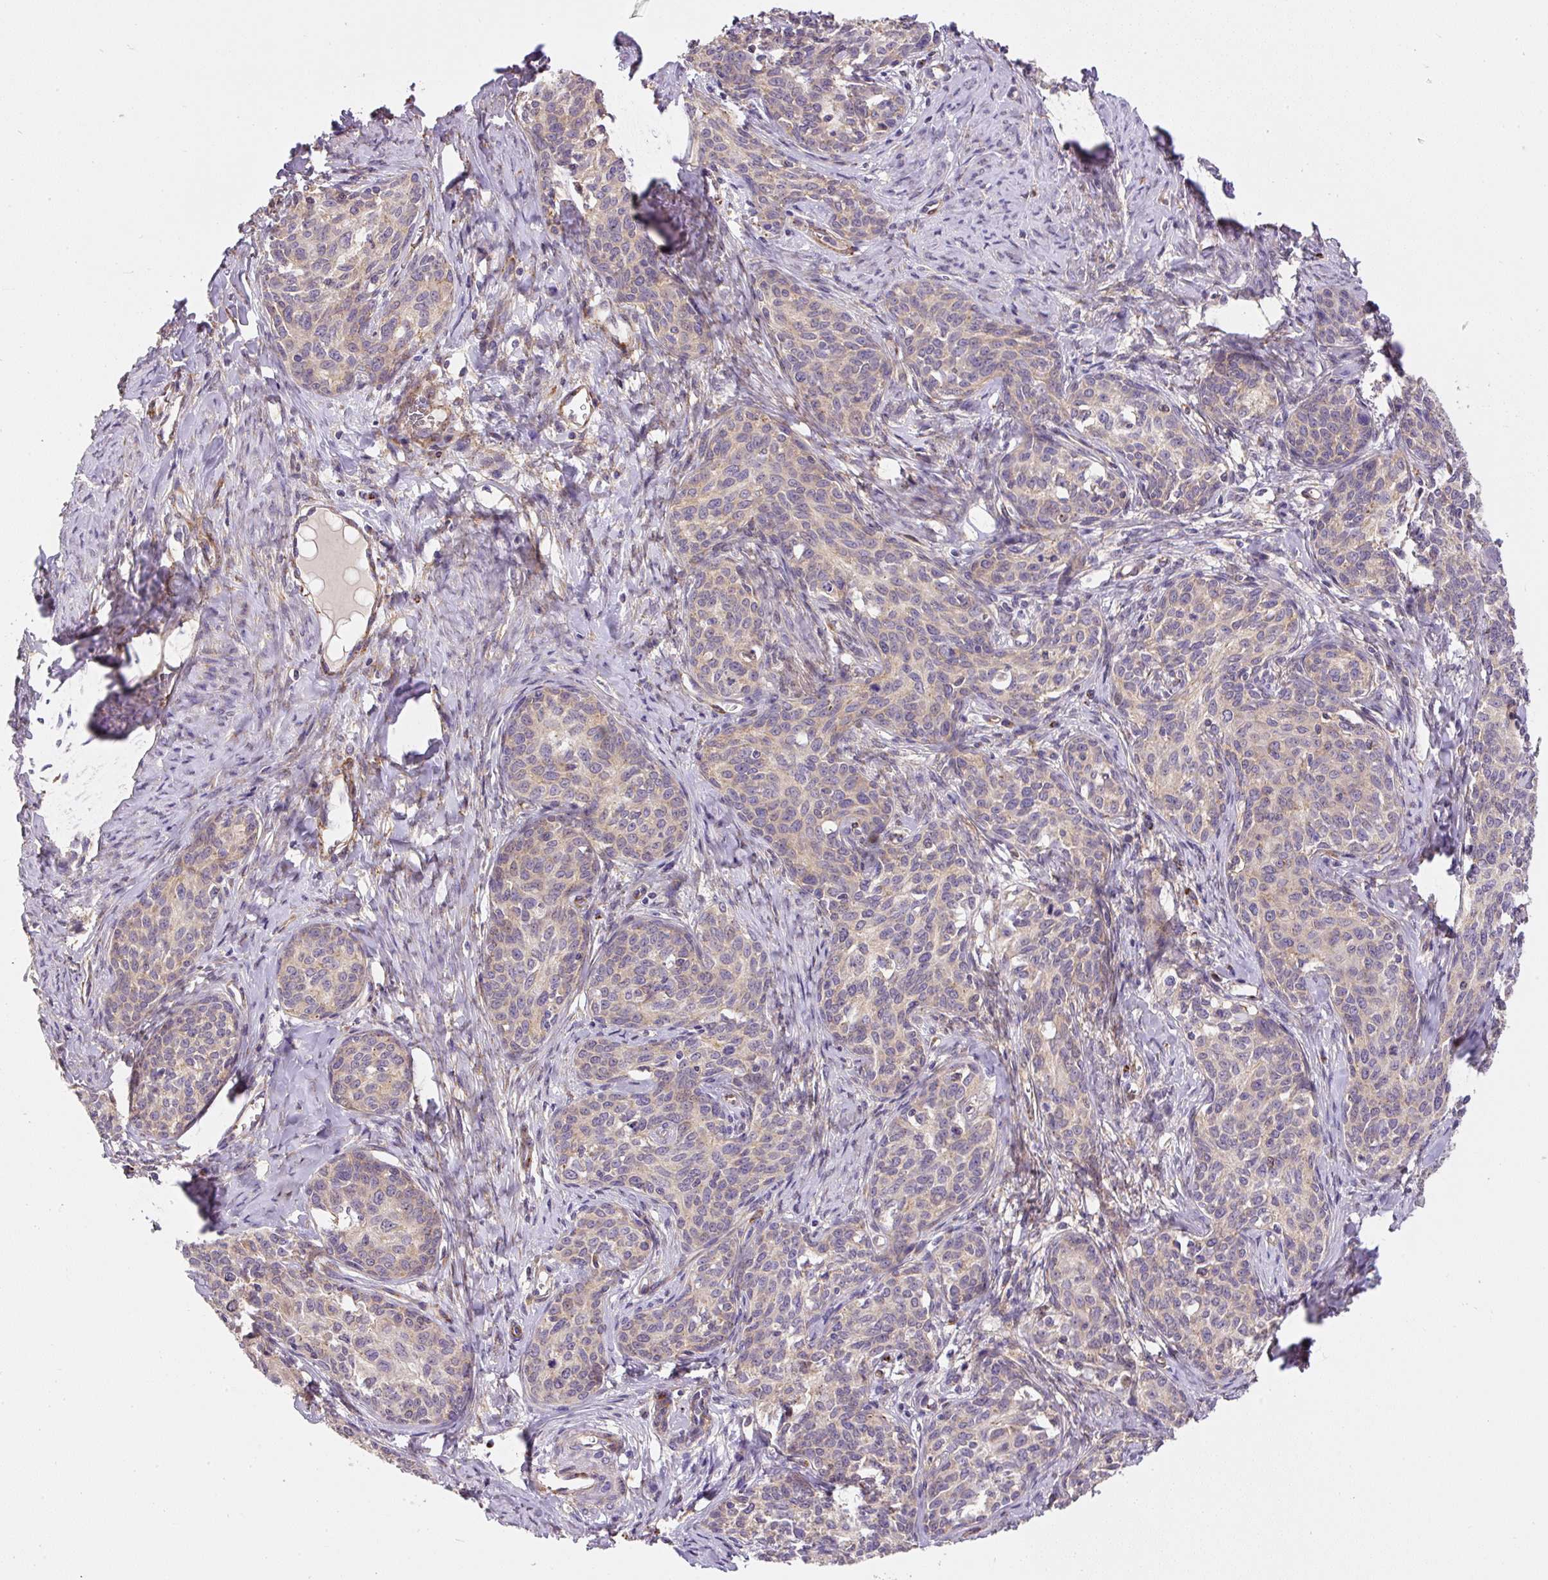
{"staining": {"intensity": "weak", "quantity": "<25%", "location": "cytoplasmic/membranous"}, "tissue": "cervical cancer", "cell_type": "Tumor cells", "image_type": "cancer", "snomed": [{"axis": "morphology", "description": "Squamous cell carcinoma, NOS"}, {"axis": "morphology", "description": "Adenocarcinoma, NOS"}, {"axis": "topography", "description": "Cervix"}], "caption": "A micrograph of cervical adenocarcinoma stained for a protein exhibits no brown staining in tumor cells.", "gene": "RNF170", "patient": {"sex": "female", "age": 52}}